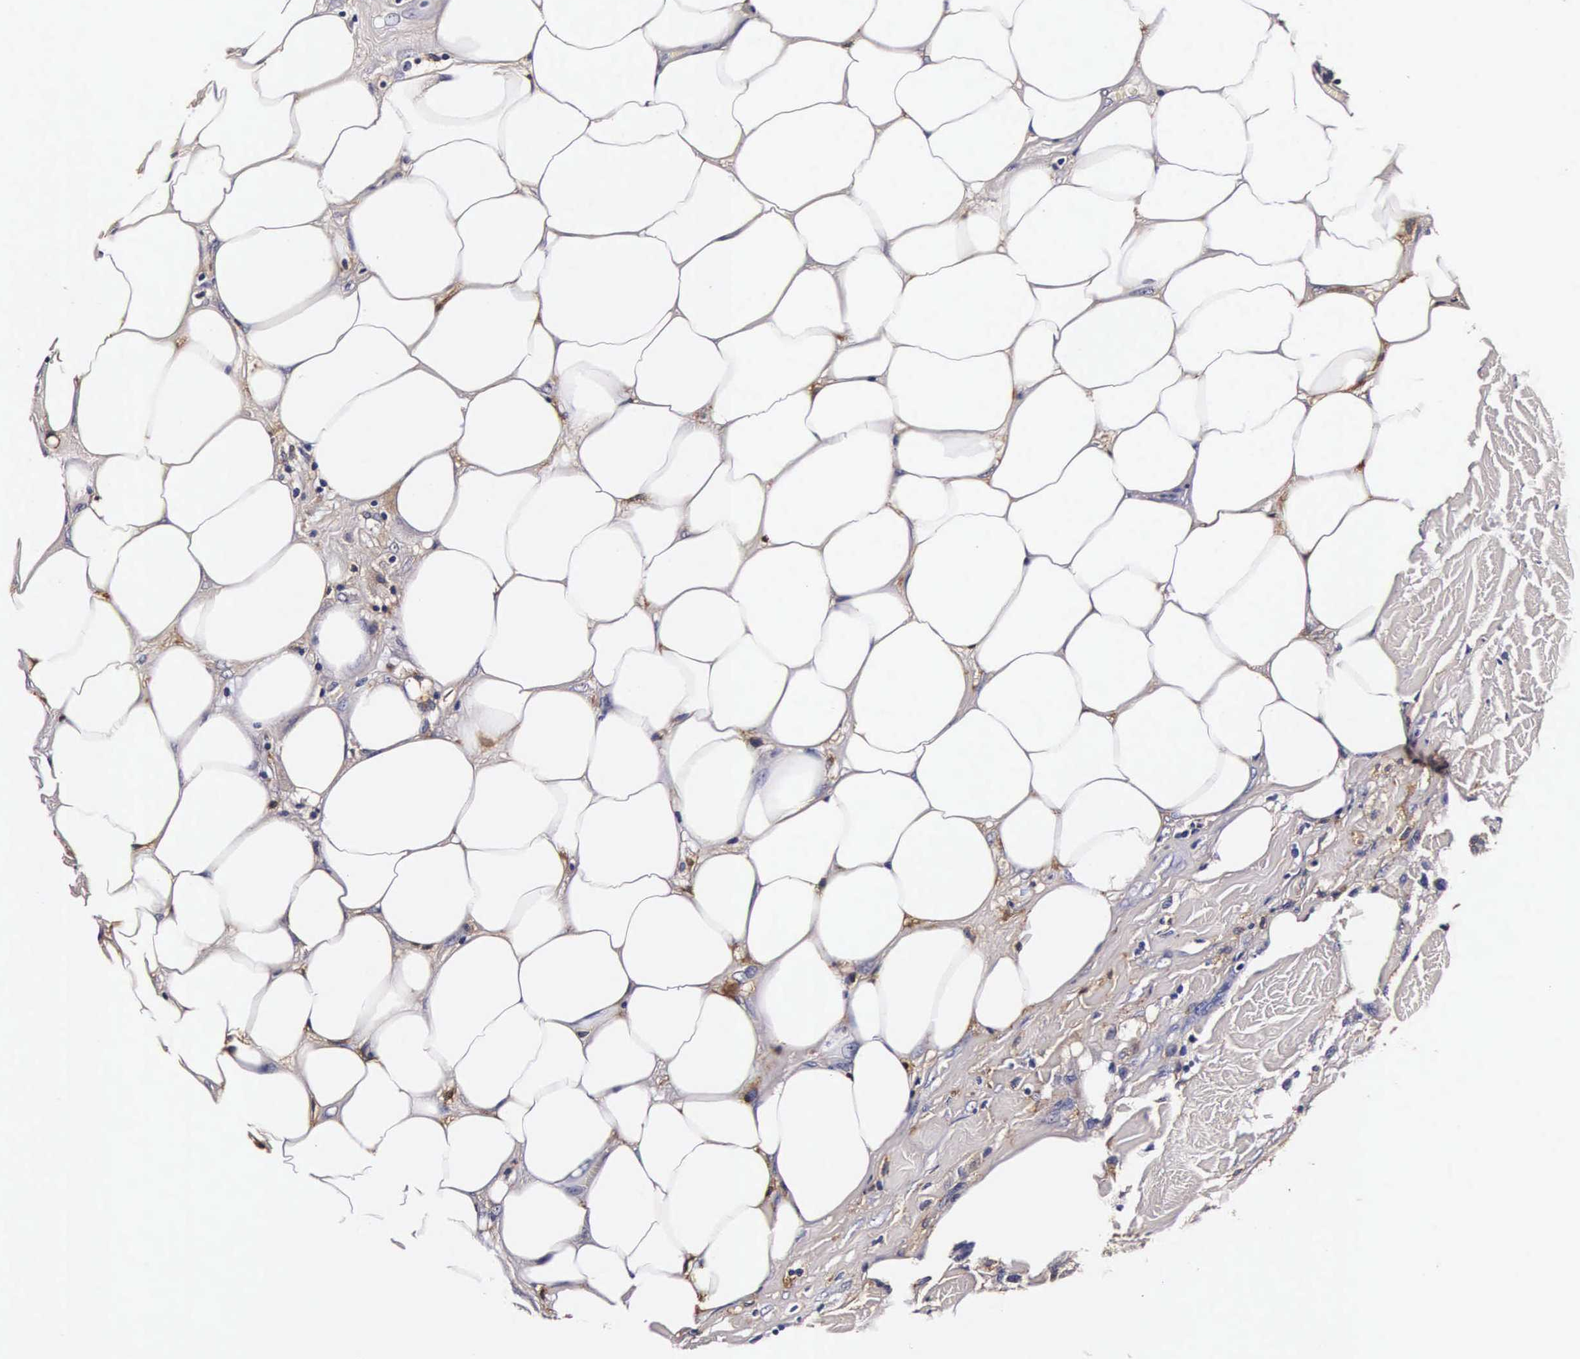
{"staining": {"intensity": "moderate", "quantity": "<25%", "location": "cytoplasmic/membranous"}, "tissue": "breast cancer", "cell_type": "Tumor cells", "image_type": "cancer", "snomed": [{"axis": "morphology", "description": "Neoplasm, malignant, NOS"}, {"axis": "topography", "description": "Breast"}], "caption": "Immunohistochemistry (DAB) staining of neoplasm (malignant) (breast) demonstrates moderate cytoplasmic/membranous protein positivity in approximately <25% of tumor cells.", "gene": "CTSB", "patient": {"sex": "female", "age": 50}}